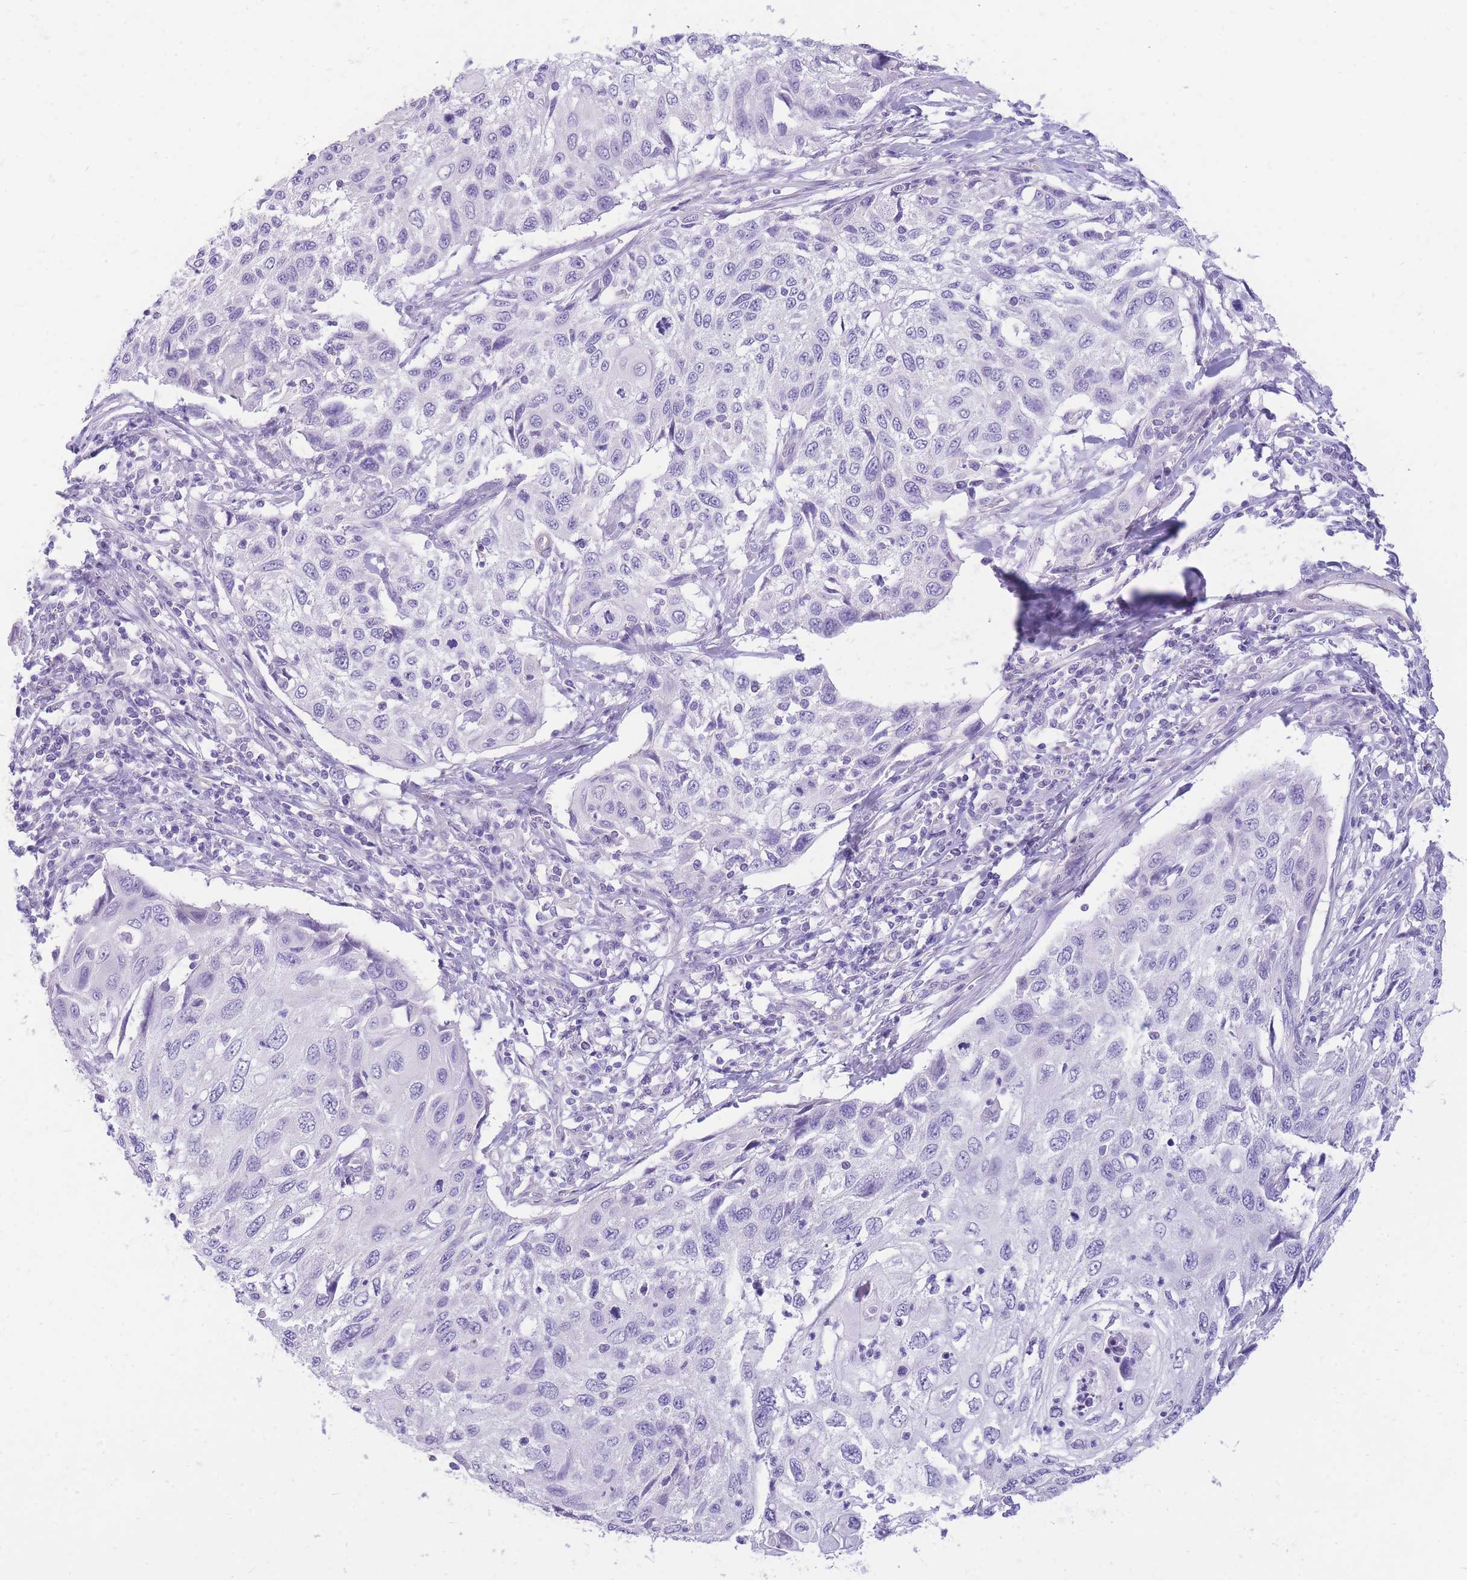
{"staining": {"intensity": "negative", "quantity": "none", "location": "none"}, "tissue": "cervical cancer", "cell_type": "Tumor cells", "image_type": "cancer", "snomed": [{"axis": "morphology", "description": "Squamous cell carcinoma, NOS"}, {"axis": "topography", "description": "Cervix"}], "caption": "Tumor cells show no significant expression in cervical cancer. (Immunohistochemistry (ihc), brightfield microscopy, high magnification).", "gene": "ZNF311", "patient": {"sex": "female", "age": 70}}